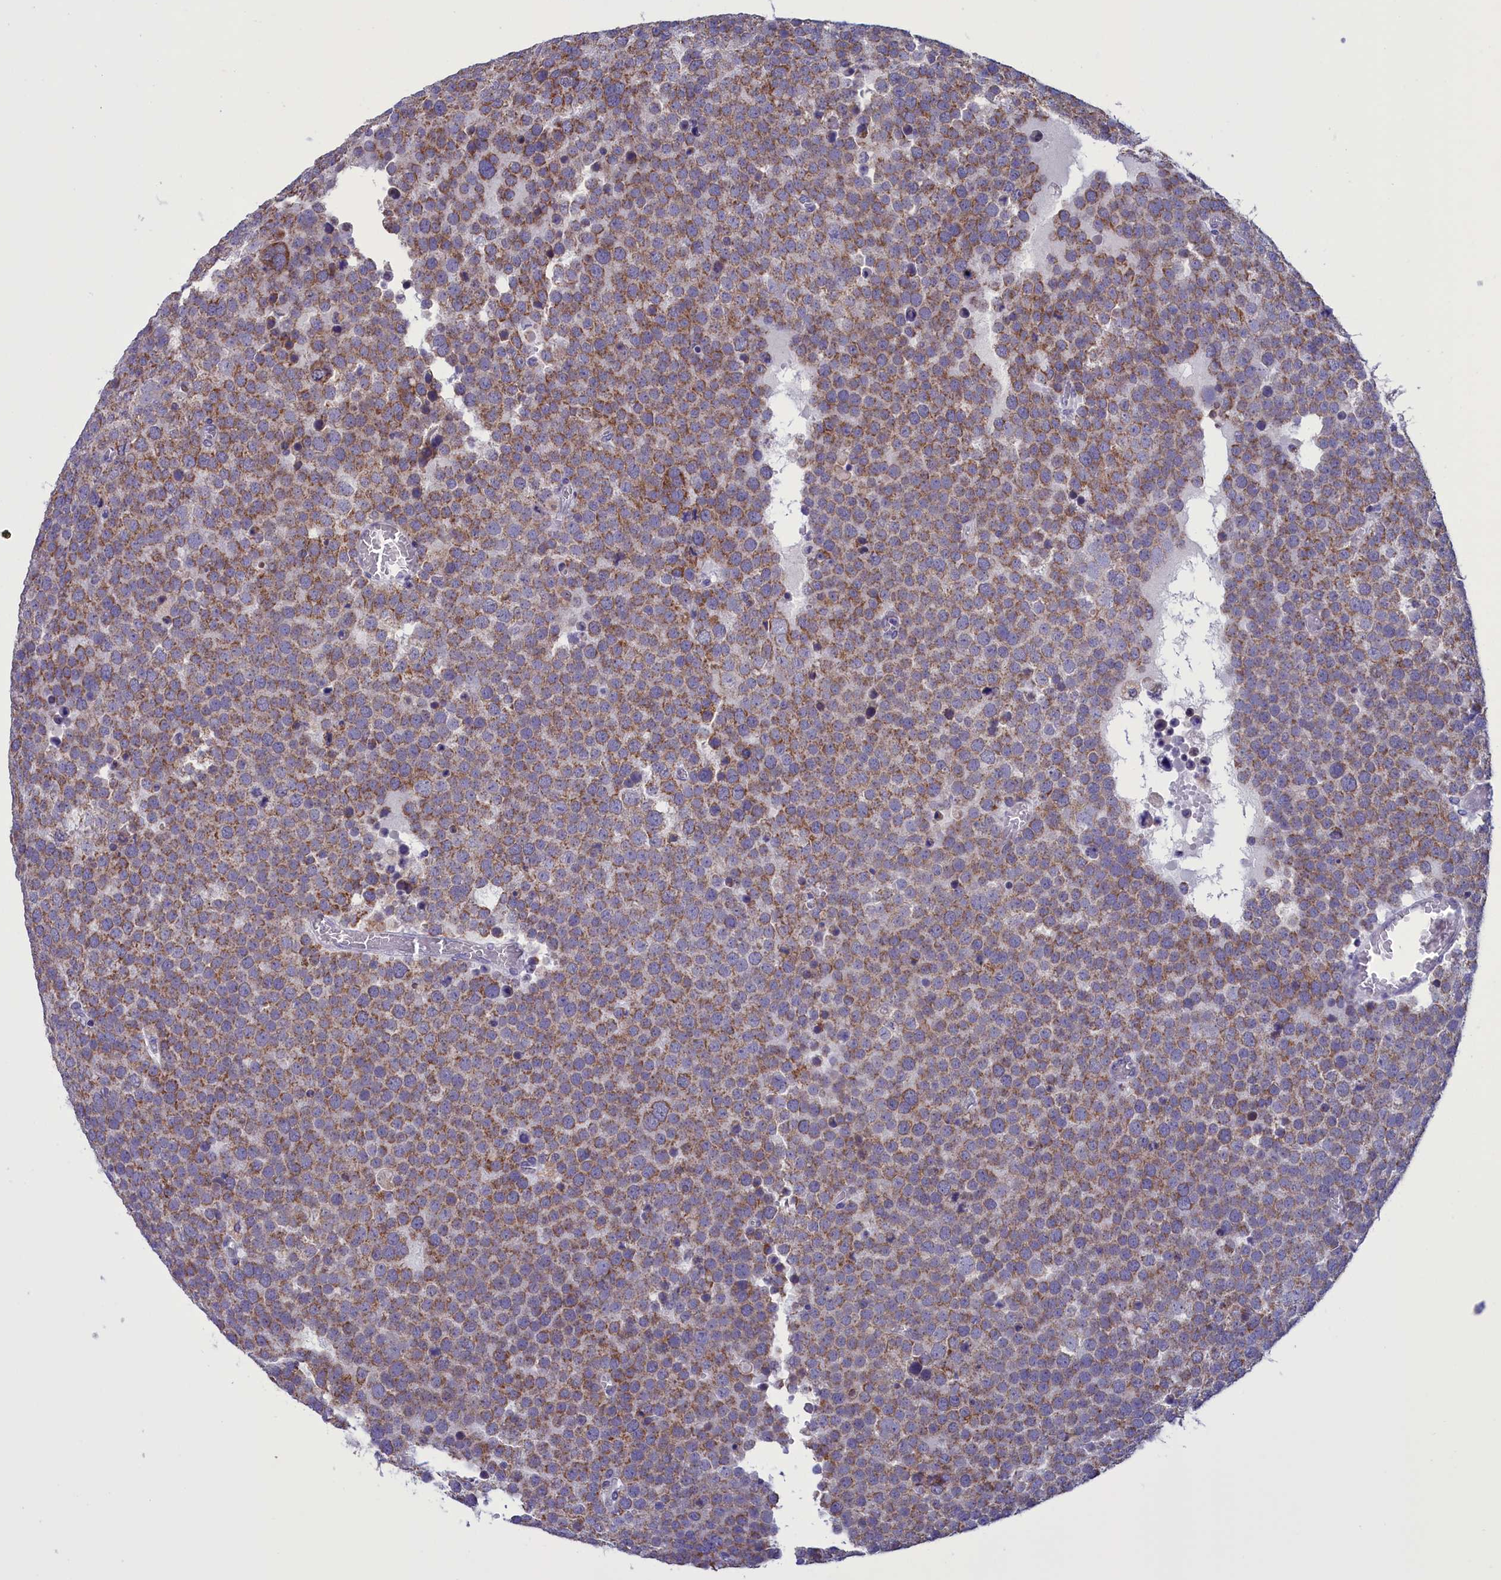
{"staining": {"intensity": "moderate", "quantity": ">75%", "location": "cytoplasmic/membranous"}, "tissue": "testis cancer", "cell_type": "Tumor cells", "image_type": "cancer", "snomed": [{"axis": "morphology", "description": "Normal tissue, NOS"}, {"axis": "morphology", "description": "Seminoma, NOS"}, {"axis": "topography", "description": "Testis"}], "caption": "Protein staining by immunohistochemistry (IHC) demonstrates moderate cytoplasmic/membranous expression in approximately >75% of tumor cells in testis seminoma. (brown staining indicates protein expression, while blue staining denotes nuclei).", "gene": "PARS2", "patient": {"sex": "male", "age": 71}}